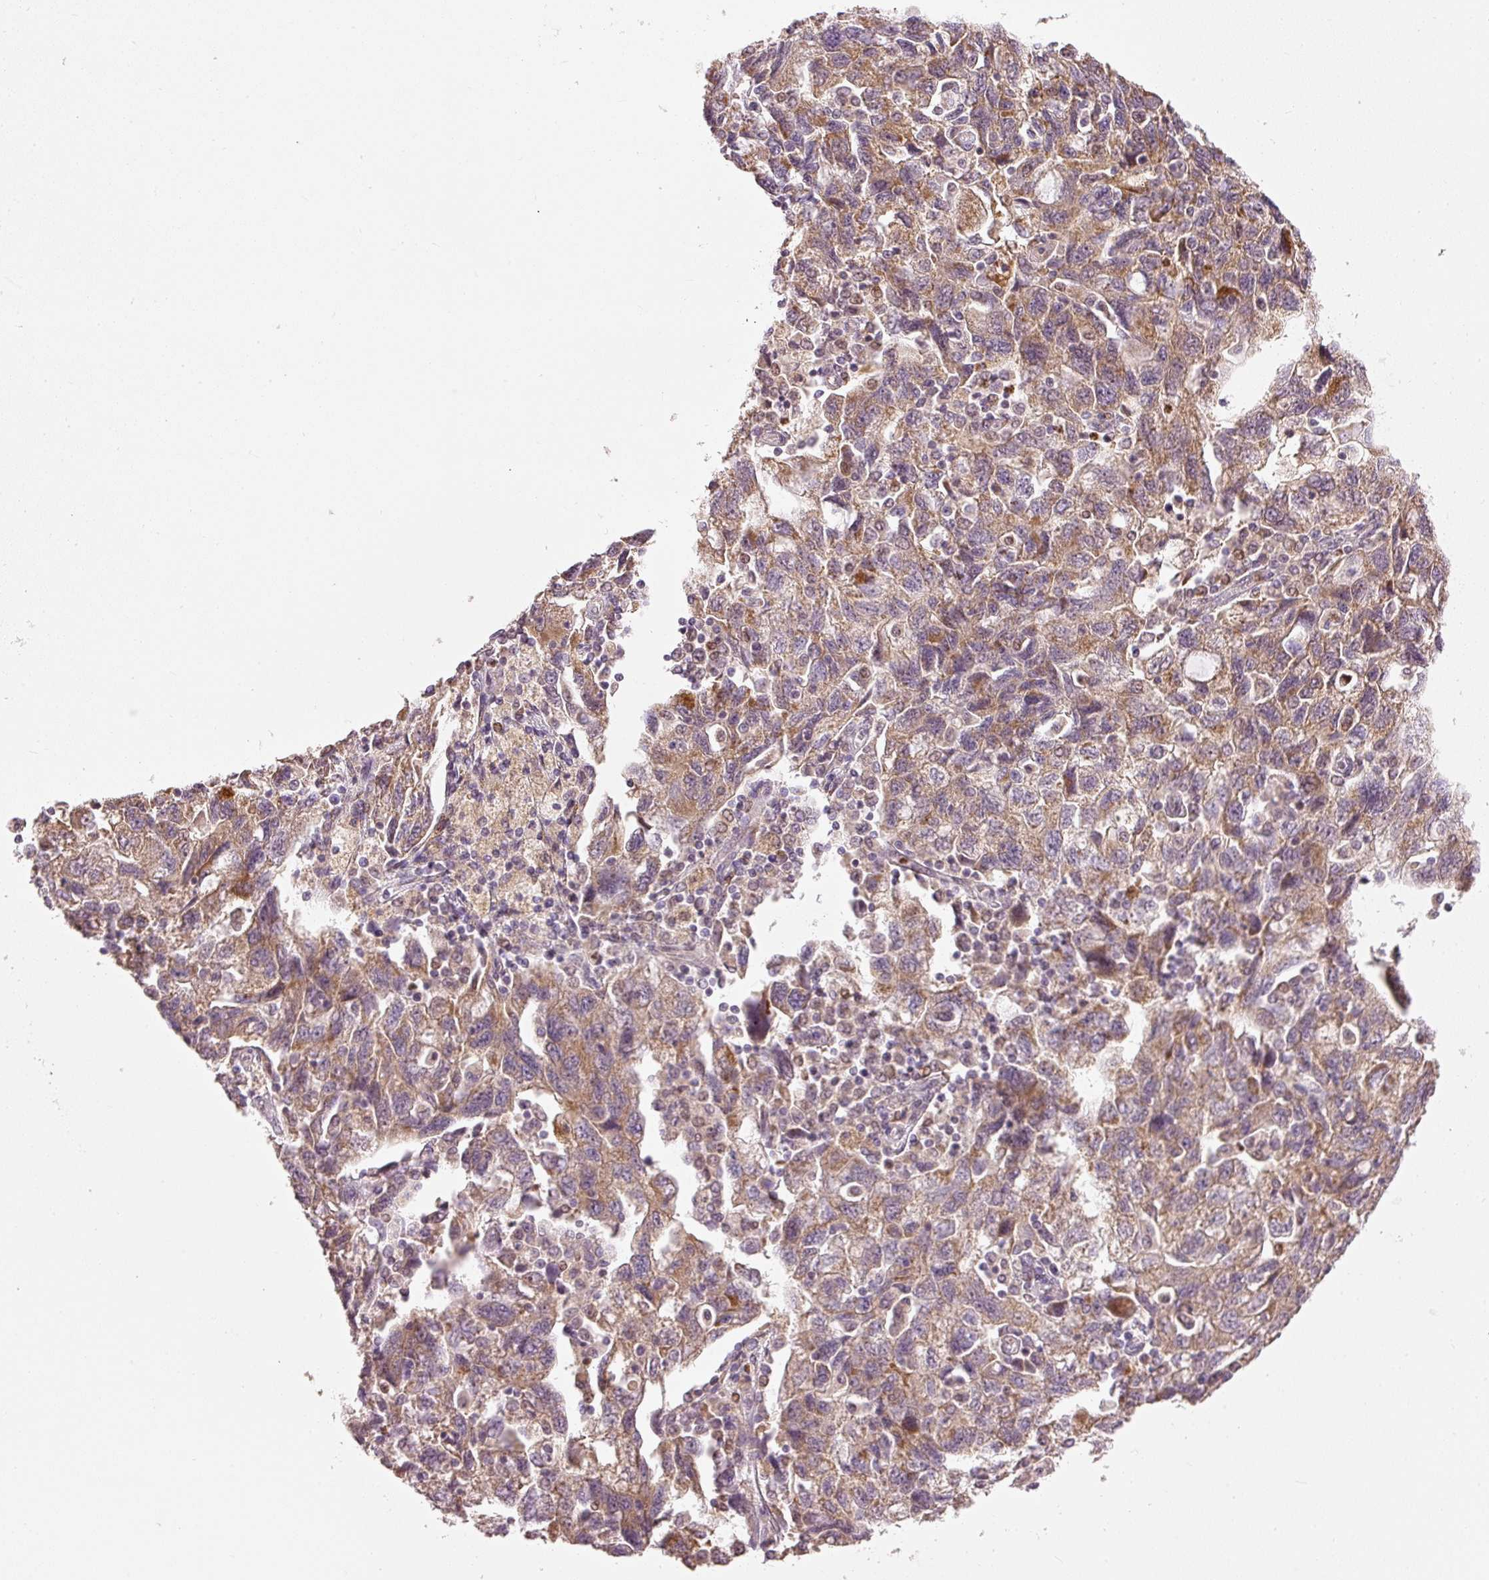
{"staining": {"intensity": "moderate", "quantity": ">75%", "location": "cytoplasmic/membranous"}, "tissue": "ovarian cancer", "cell_type": "Tumor cells", "image_type": "cancer", "snomed": [{"axis": "morphology", "description": "Carcinoma, NOS"}, {"axis": "morphology", "description": "Cystadenocarcinoma, serous, NOS"}, {"axis": "topography", "description": "Ovary"}], "caption": "This is an image of immunohistochemistry staining of ovarian cancer, which shows moderate staining in the cytoplasmic/membranous of tumor cells.", "gene": "MTHFD1L", "patient": {"sex": "female", "age": 69}}